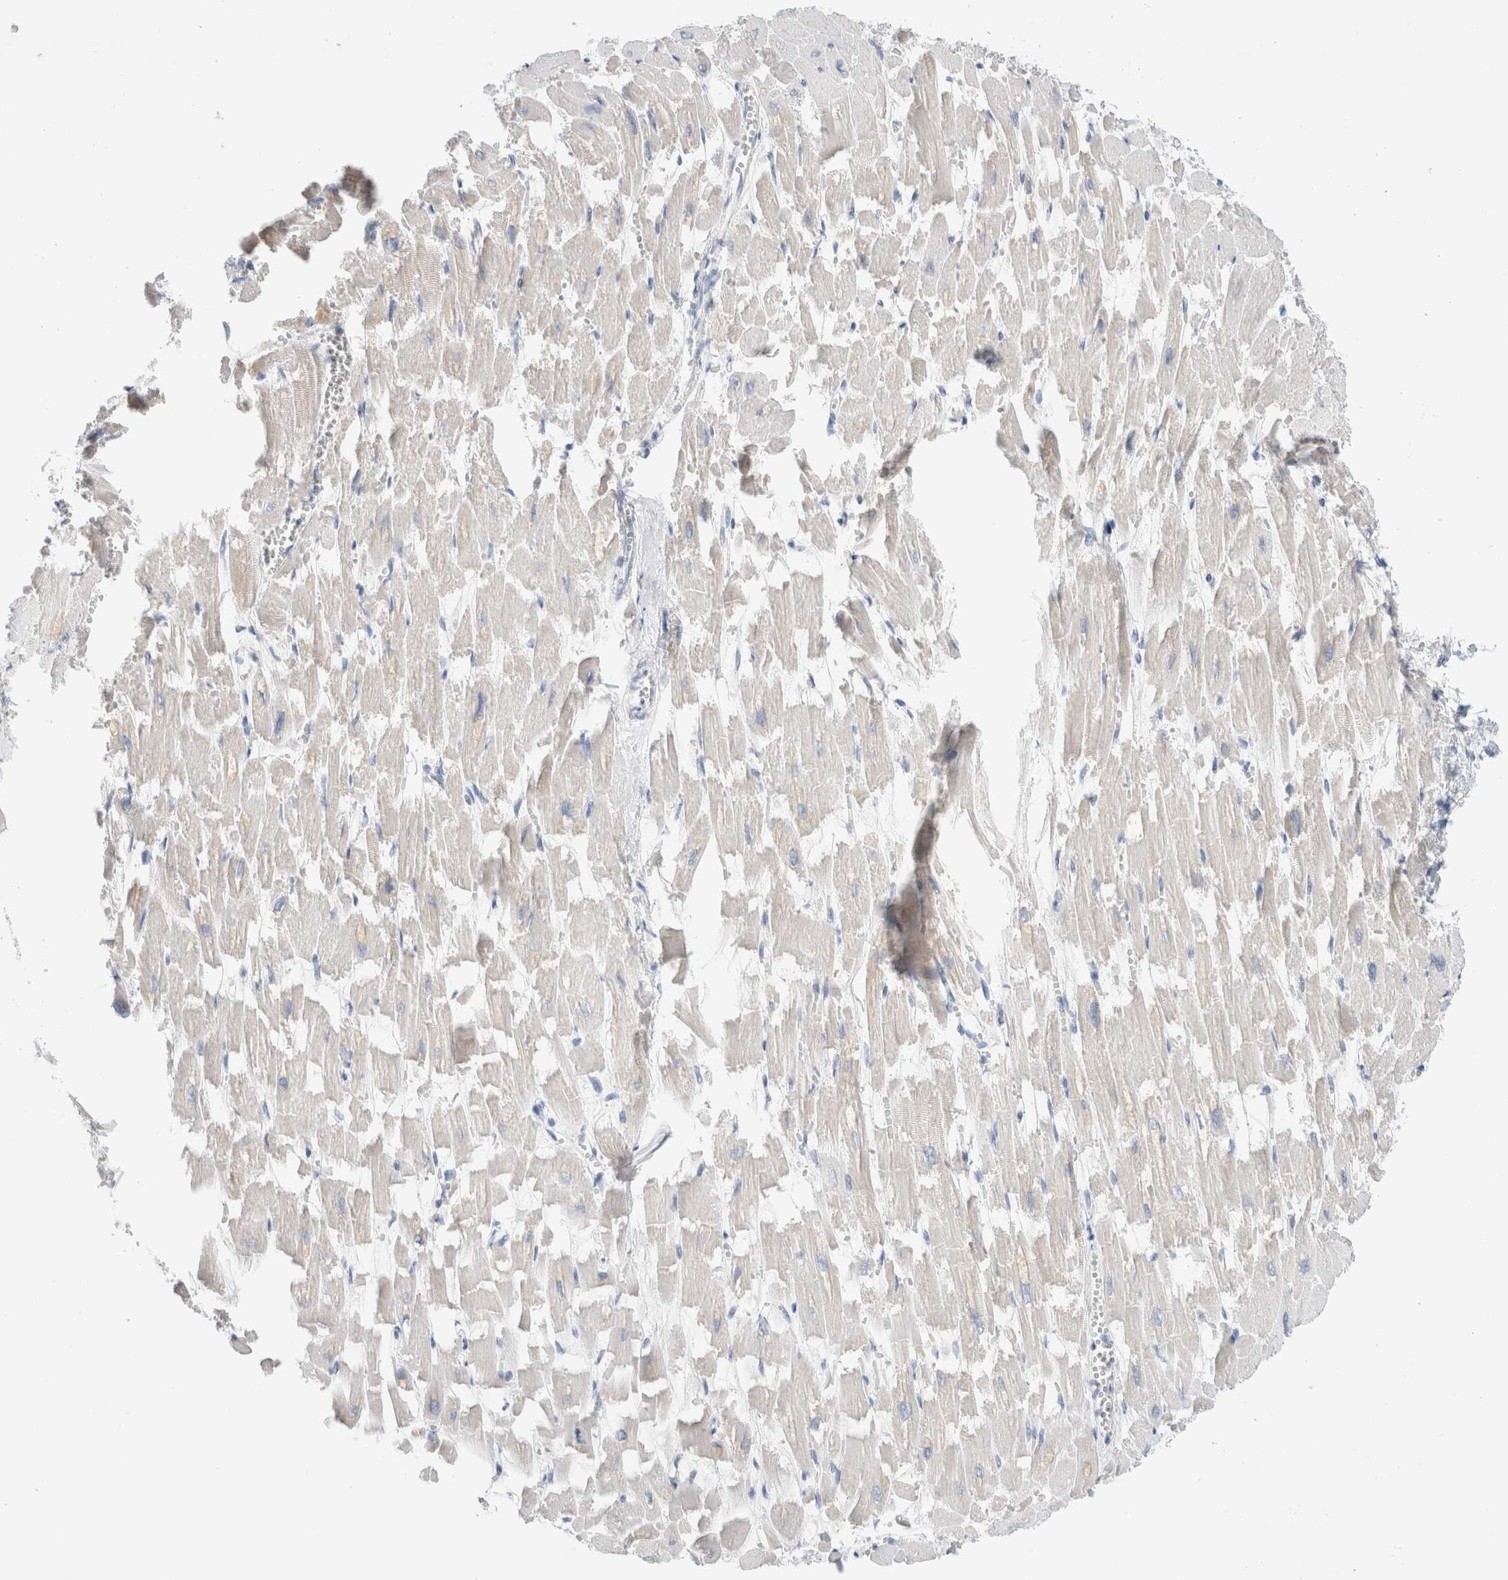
{"staining": {"intensity": "negative", "quantity": "none", "location": "none"}, "tissue": "heart muscle", "cell_type": "Cardiomyocytes", "image_type": "normal", "snomed": [{"axis": "morphology", "description": "Normal tissue, NOS"}, {"axis": "topography", "description": "Heart"}], "caption": "DAB (3,3'-diaminobenzidine) immunohistochemical staining of benign human heart muscle displays no significant staining in cardiomyocytes.", "gene": "SLC22A12", "patient": {"sex": "male", "age": 54}}